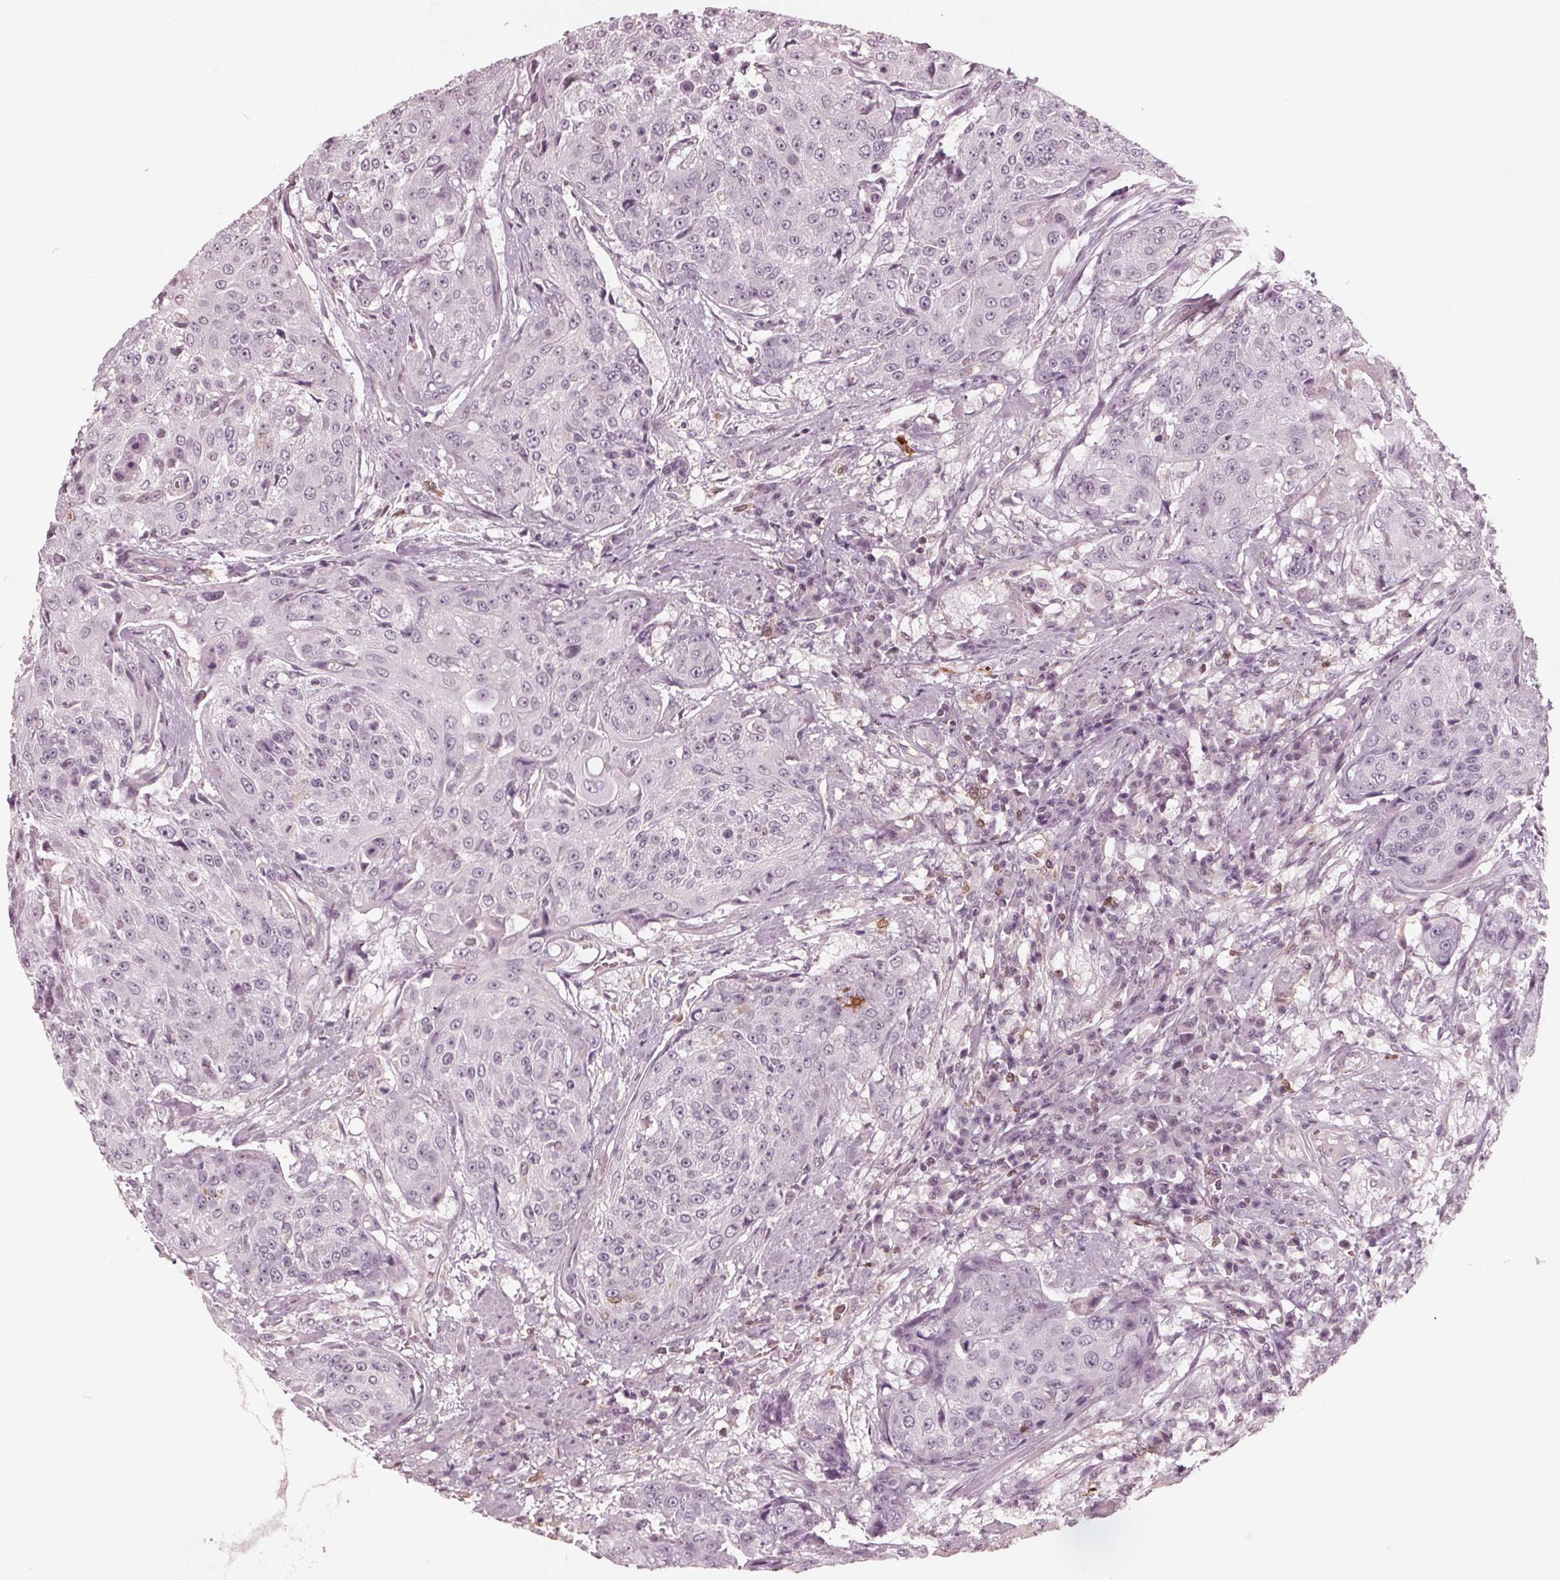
{"staining": {"intensity": "negative", "quantity": "none", "location": "none"}, "tissue": "urothelial cancer", "cell_type": "Tumor cells", "image_type": "cancer", "snomed": [{"axis": "morphology", "description": "Urothelial carcinoma, High grade"}, {"axis": "topography", "description": "Urinary bladder"}], "caption": "Tumor cells are negative for protein expression in human urothelial cancer.", "gene": "ING3", "patient": {"sex": "female", "age": 63}}